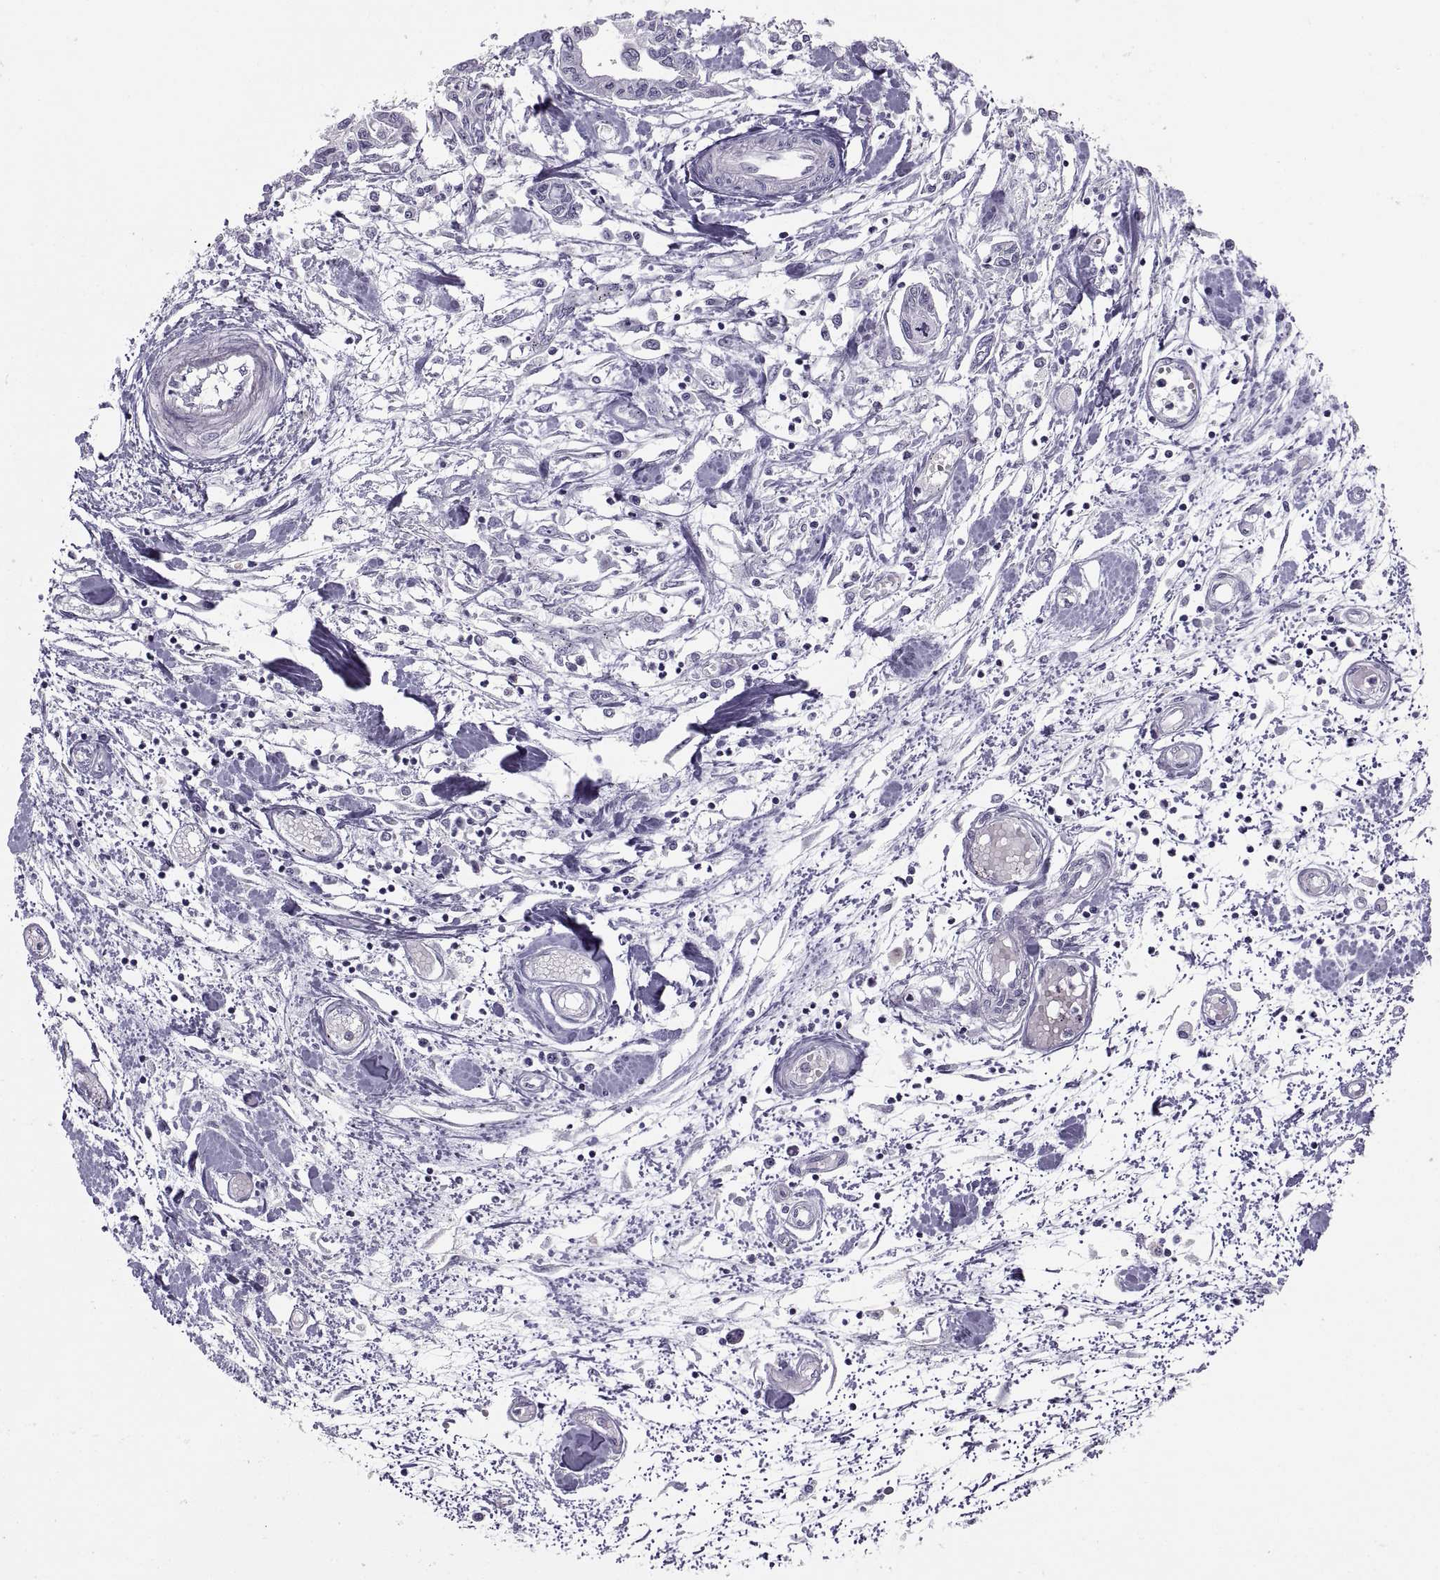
{"staining": {"intensity": "negative", "quantity": "none", "location": "none"}, "tissue": "pancreatic cancer", "cell_type": "Tumor cells", "image_type": "cancer", "snomed": [{"axis": "morphology", "description": "Adenocarcinoma, NOS"}, {"axis": "topography", "description": "Pancreas"}], "caption": "IHC photomicrograph of neoplastic tissue: human pancreatic cancer stained with DAB (3,3'-diaminobenzidine) reveals no significant protein positivity in tumor cells.", "gene": "C3orf22", "patient": {"sex": "male", "age": 60}}